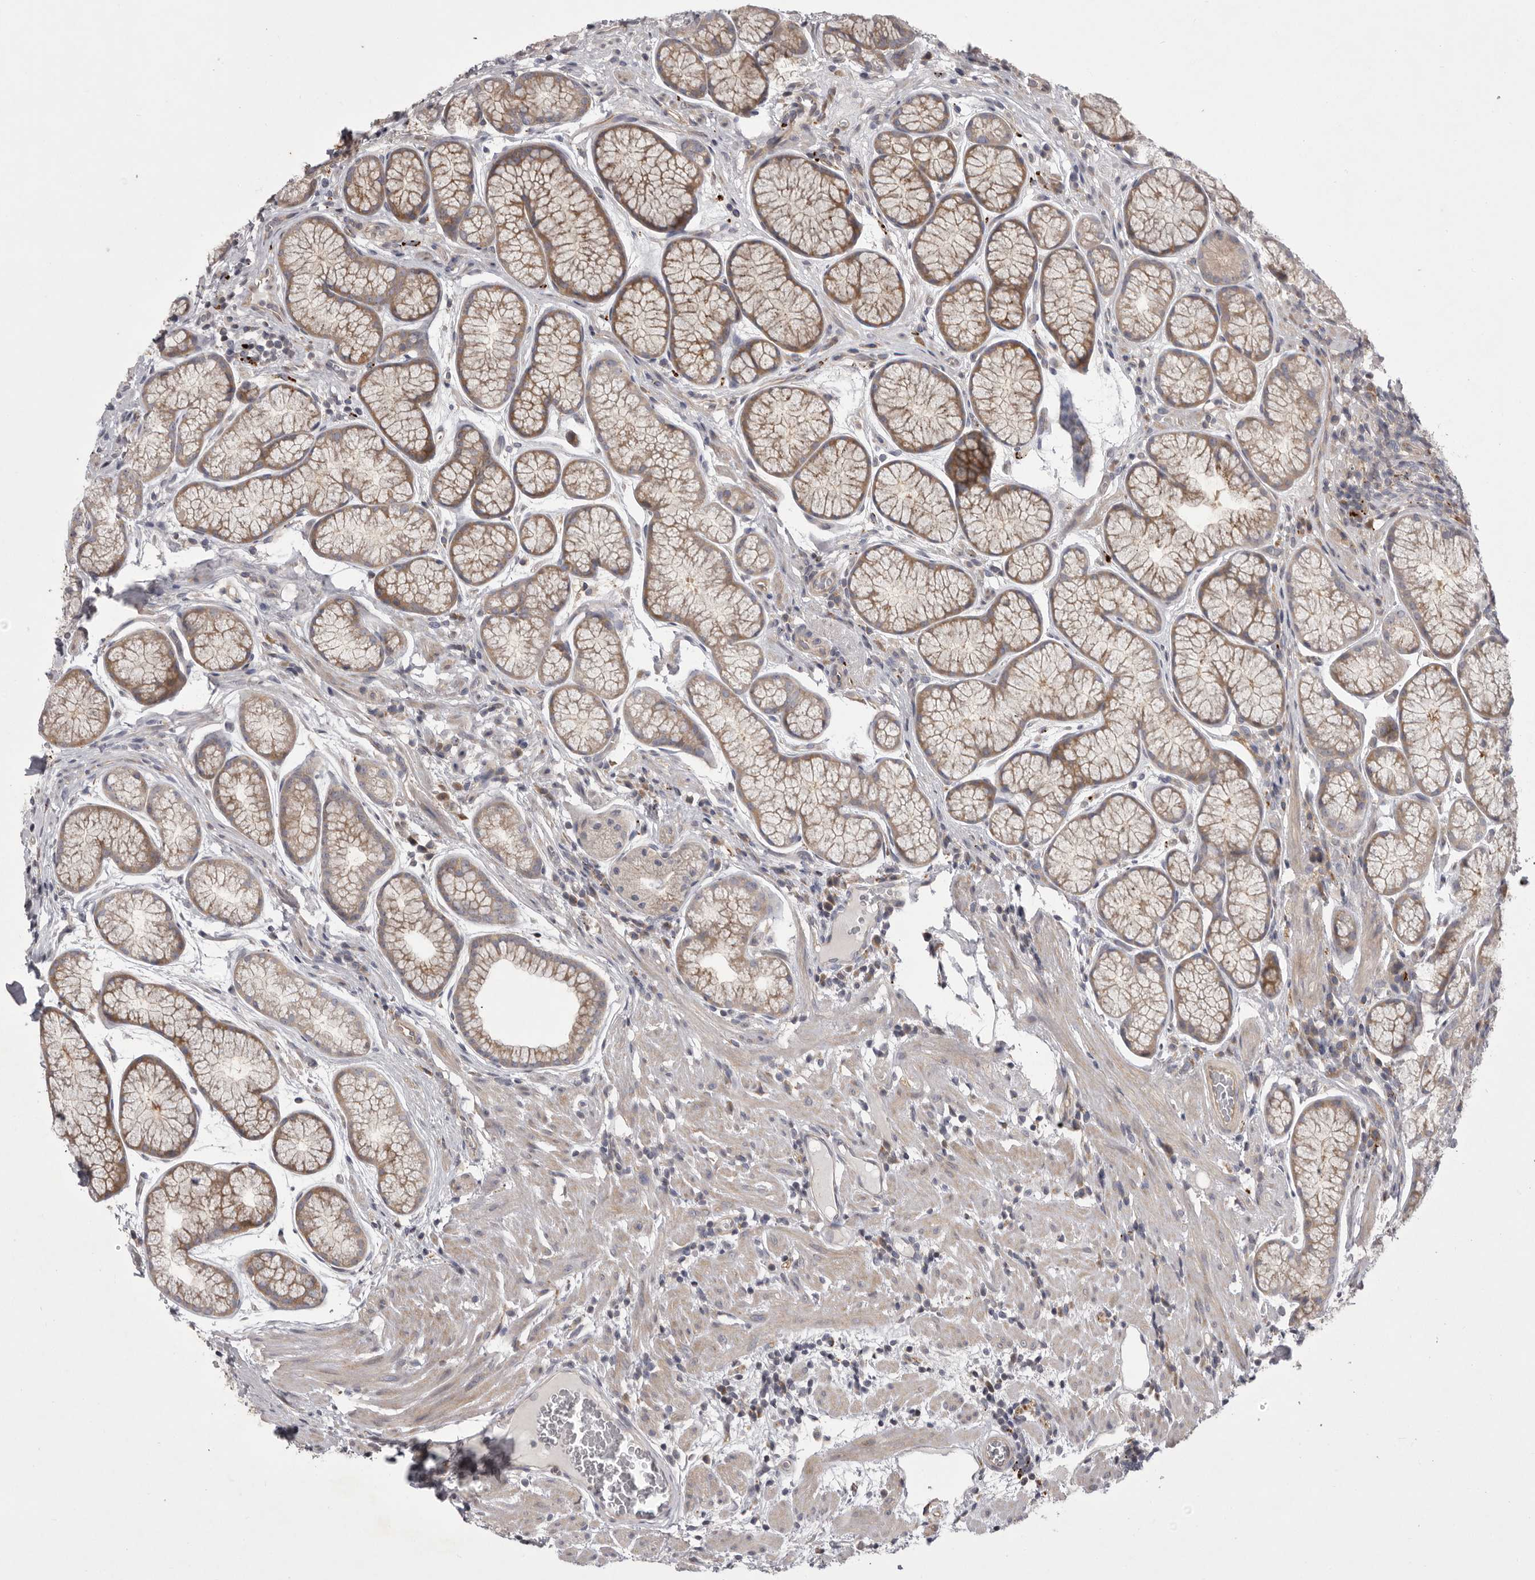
{"staining": {"intensity": "moderate", "quantity": "25%-75%", "location": "cytoplasmic/membranous"}, "tissue": "stomach", "cell_type": "Glandular cells", "image_type": "normal", "snomed": [{"axis": "morphology", "description": "Normal tissue, NOS"}, {"axis": "topography", "description": "Stomach"}], "caption": "Protein positivity by IHC displays moderate cytoplasmic/membranous staining in about 25%-75% of glandular cells in unremarkable stomach.", "gene": "WDR47", "patient": {"sex": "male", "age": 42}}